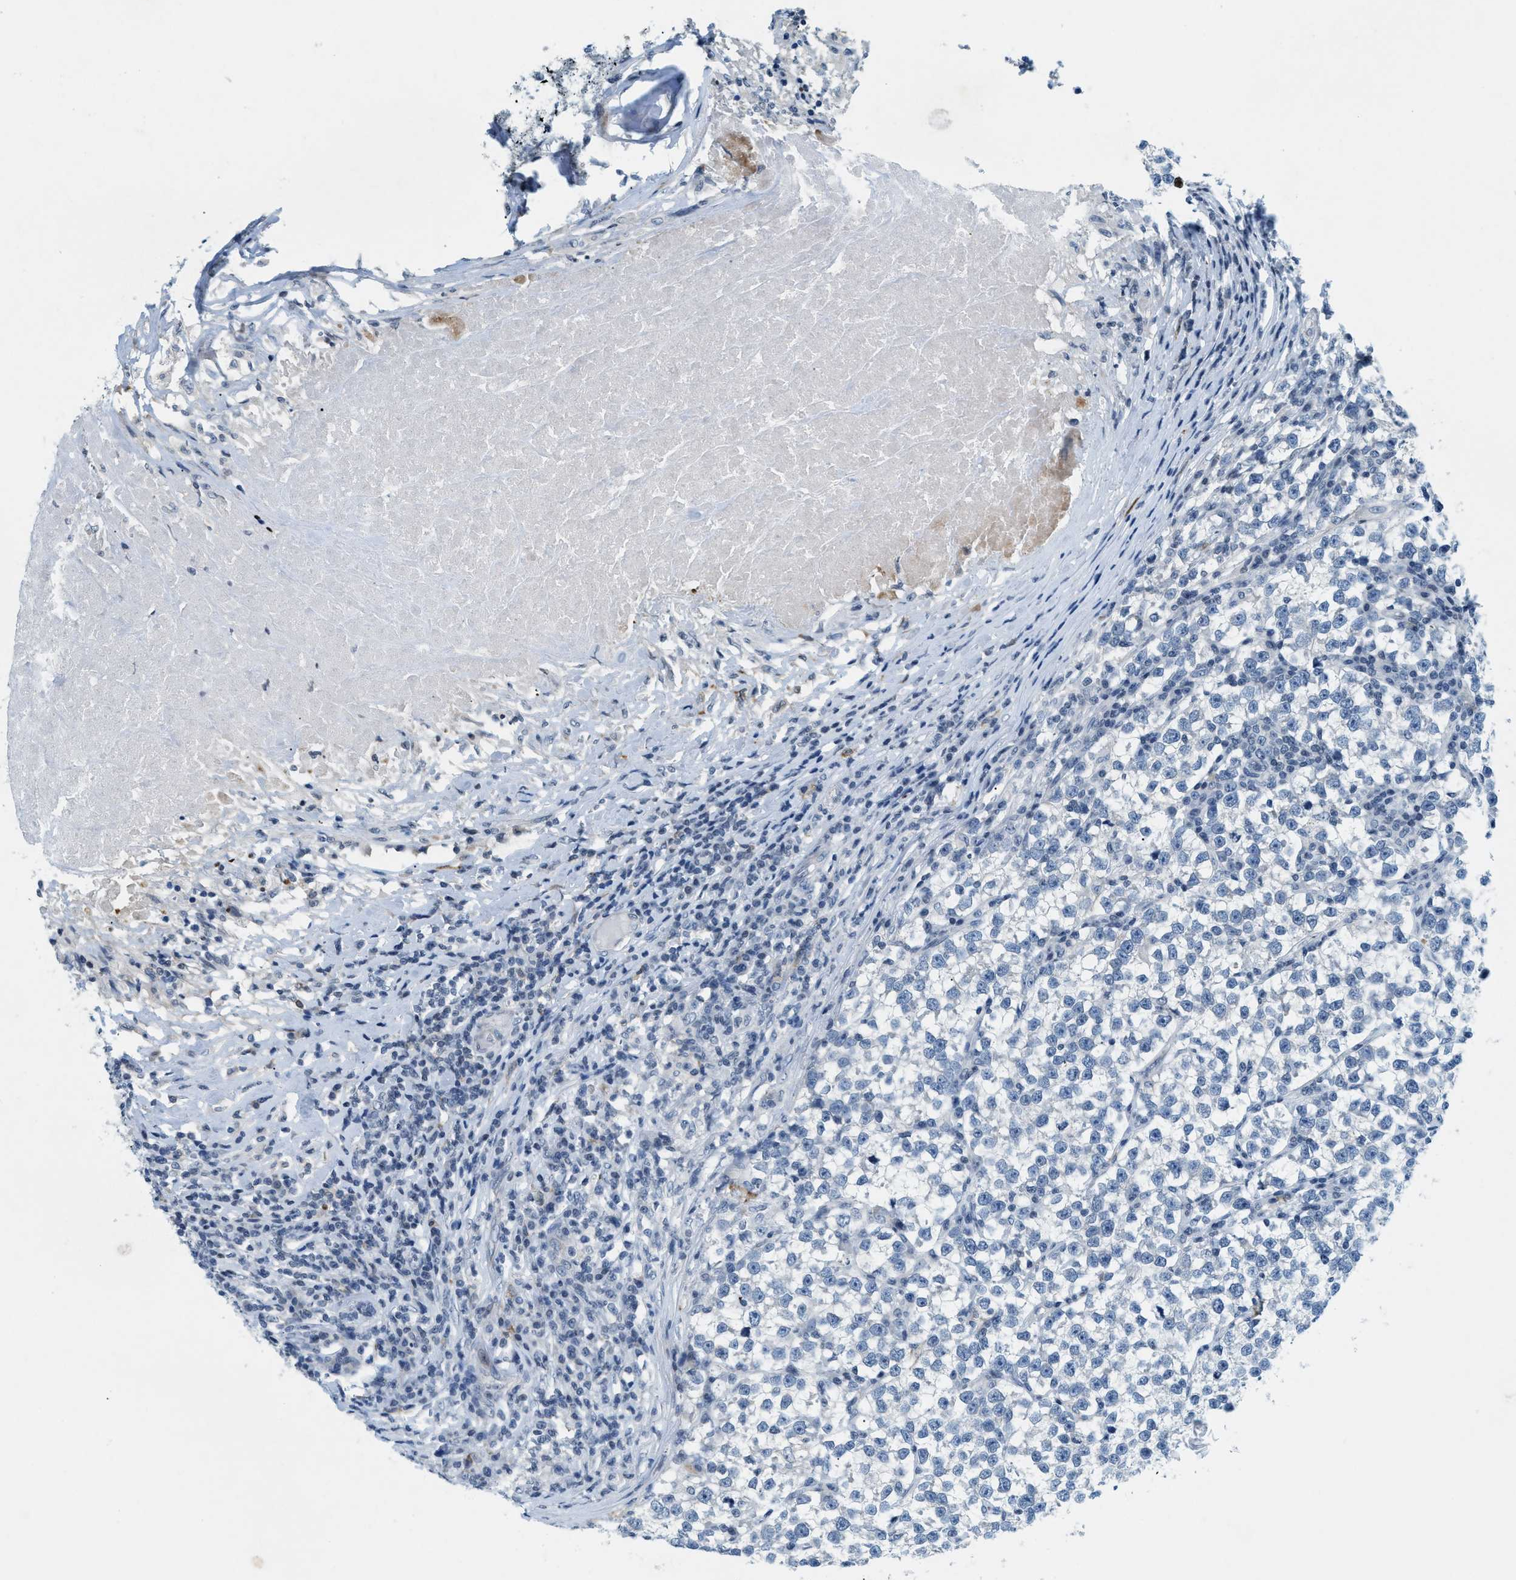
{"staining": {"intensity": "negative", "quantity": "none", "location": "none"}, "tissue": "testis cancer", "cell_type": "Tumor cells", "image_type": "cancer", "snomed": [{"axis": "morphology", "description": "Normal tissue, NOS"}, {"axis": "morphology", "description": "Seminoma, NOS"}, {"axis": "topography", "description": "Testis"}], "caption": "Immunohistochemistry (IHC) image of testis seminoma stained for a protein (brown), which reveals no expression in tumor cells.", "gene": "UVRAG", "patient": {"sex": "male", "age": 43}}